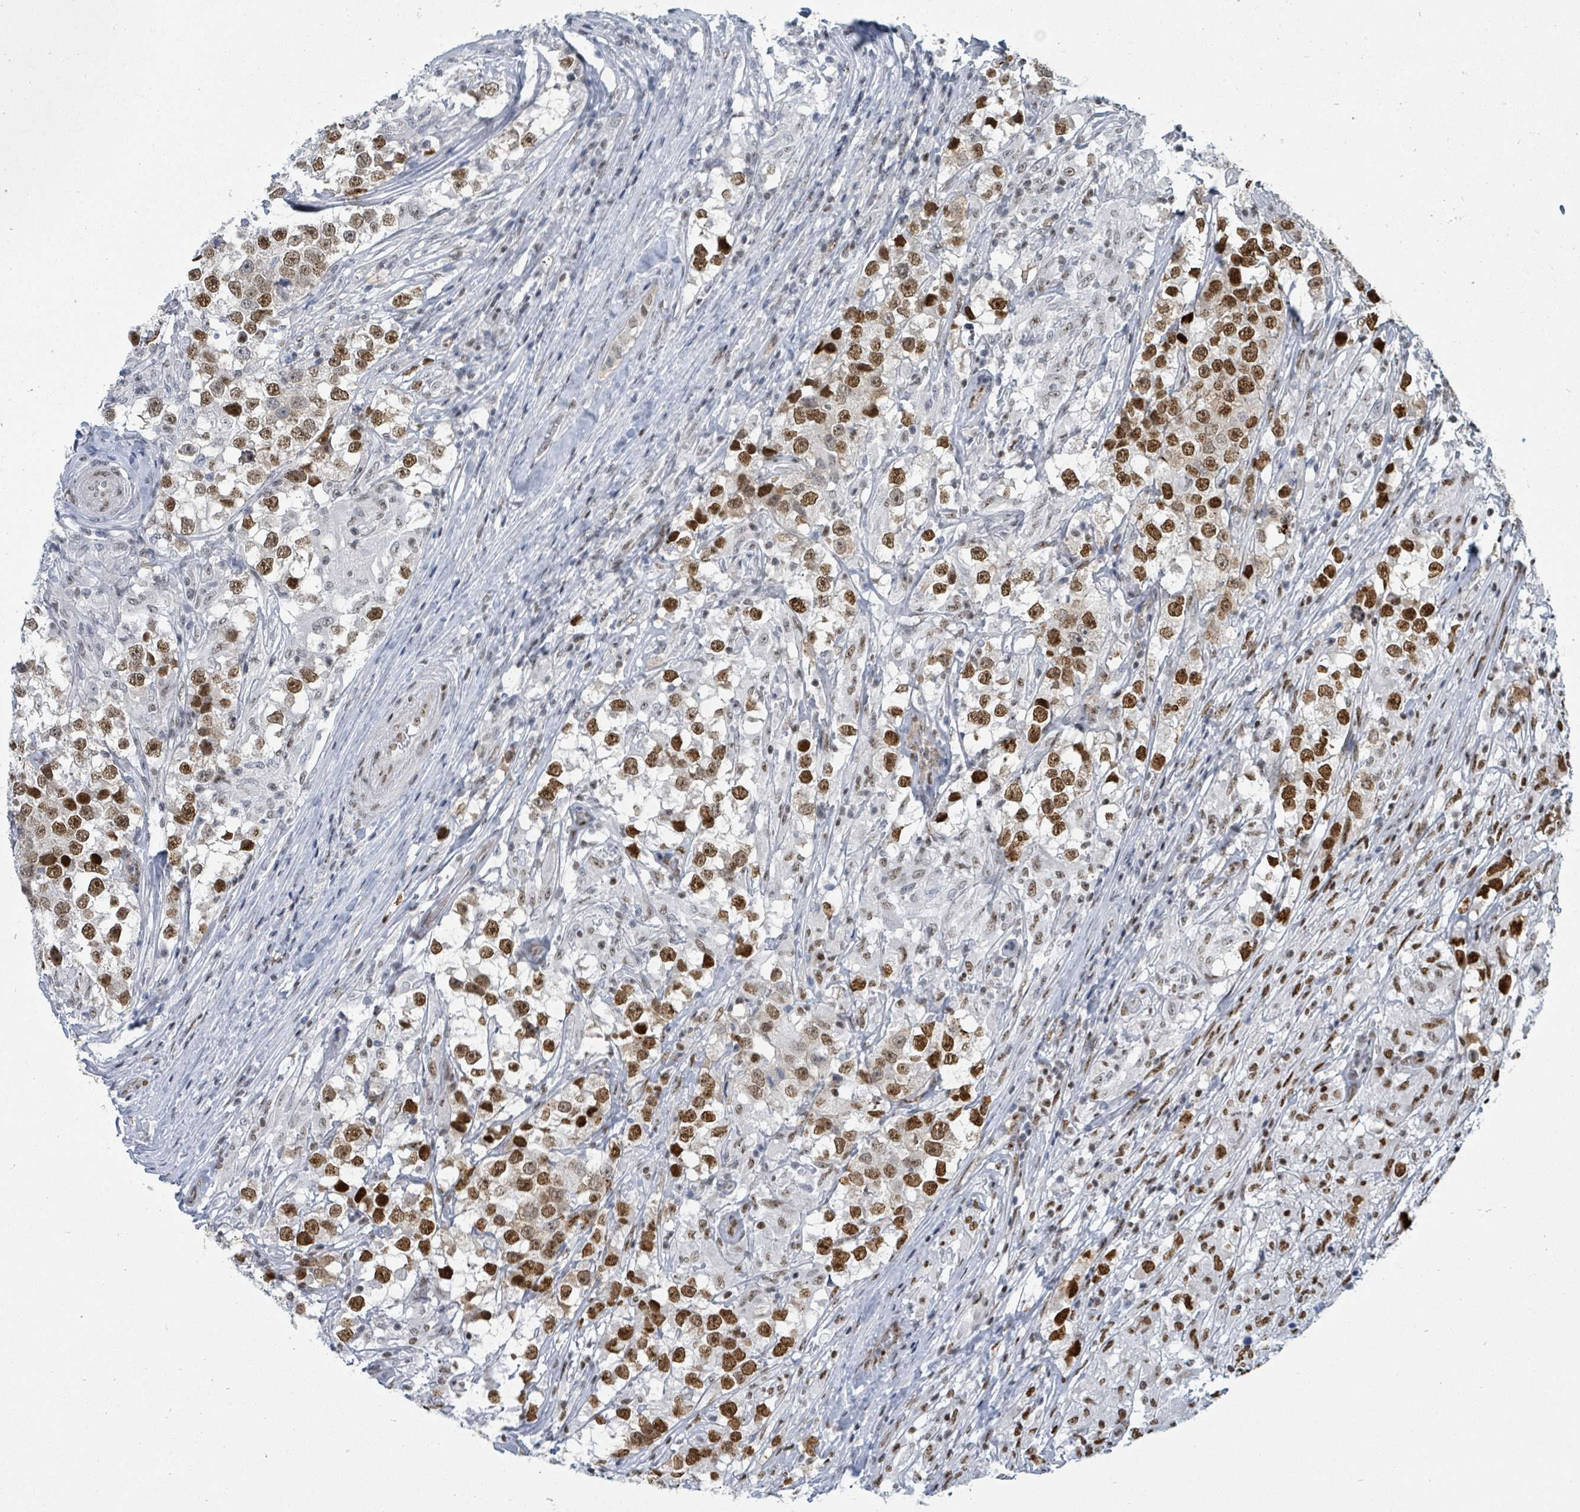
{"staining": {"intensity": "strong", "quantity": ">75%", "location": "nuclear"}, "tissue": "testis cancer", "cell_type": "Tumor cells", "image_type": "cancer", "snomed": [{"axis": "morphology", "description": "Seminoma, NOS"}, {"axis": "topography", "description": "Testis"}], "caption": "High-power microscopy captured an immunohistochemistry (IHC) histopathology image of testis cancer, revealing strong nuclear staining in about >75% of tumor cells.", "gene": "SUMO4", "patient": {"sex": "male", "age": 46}}